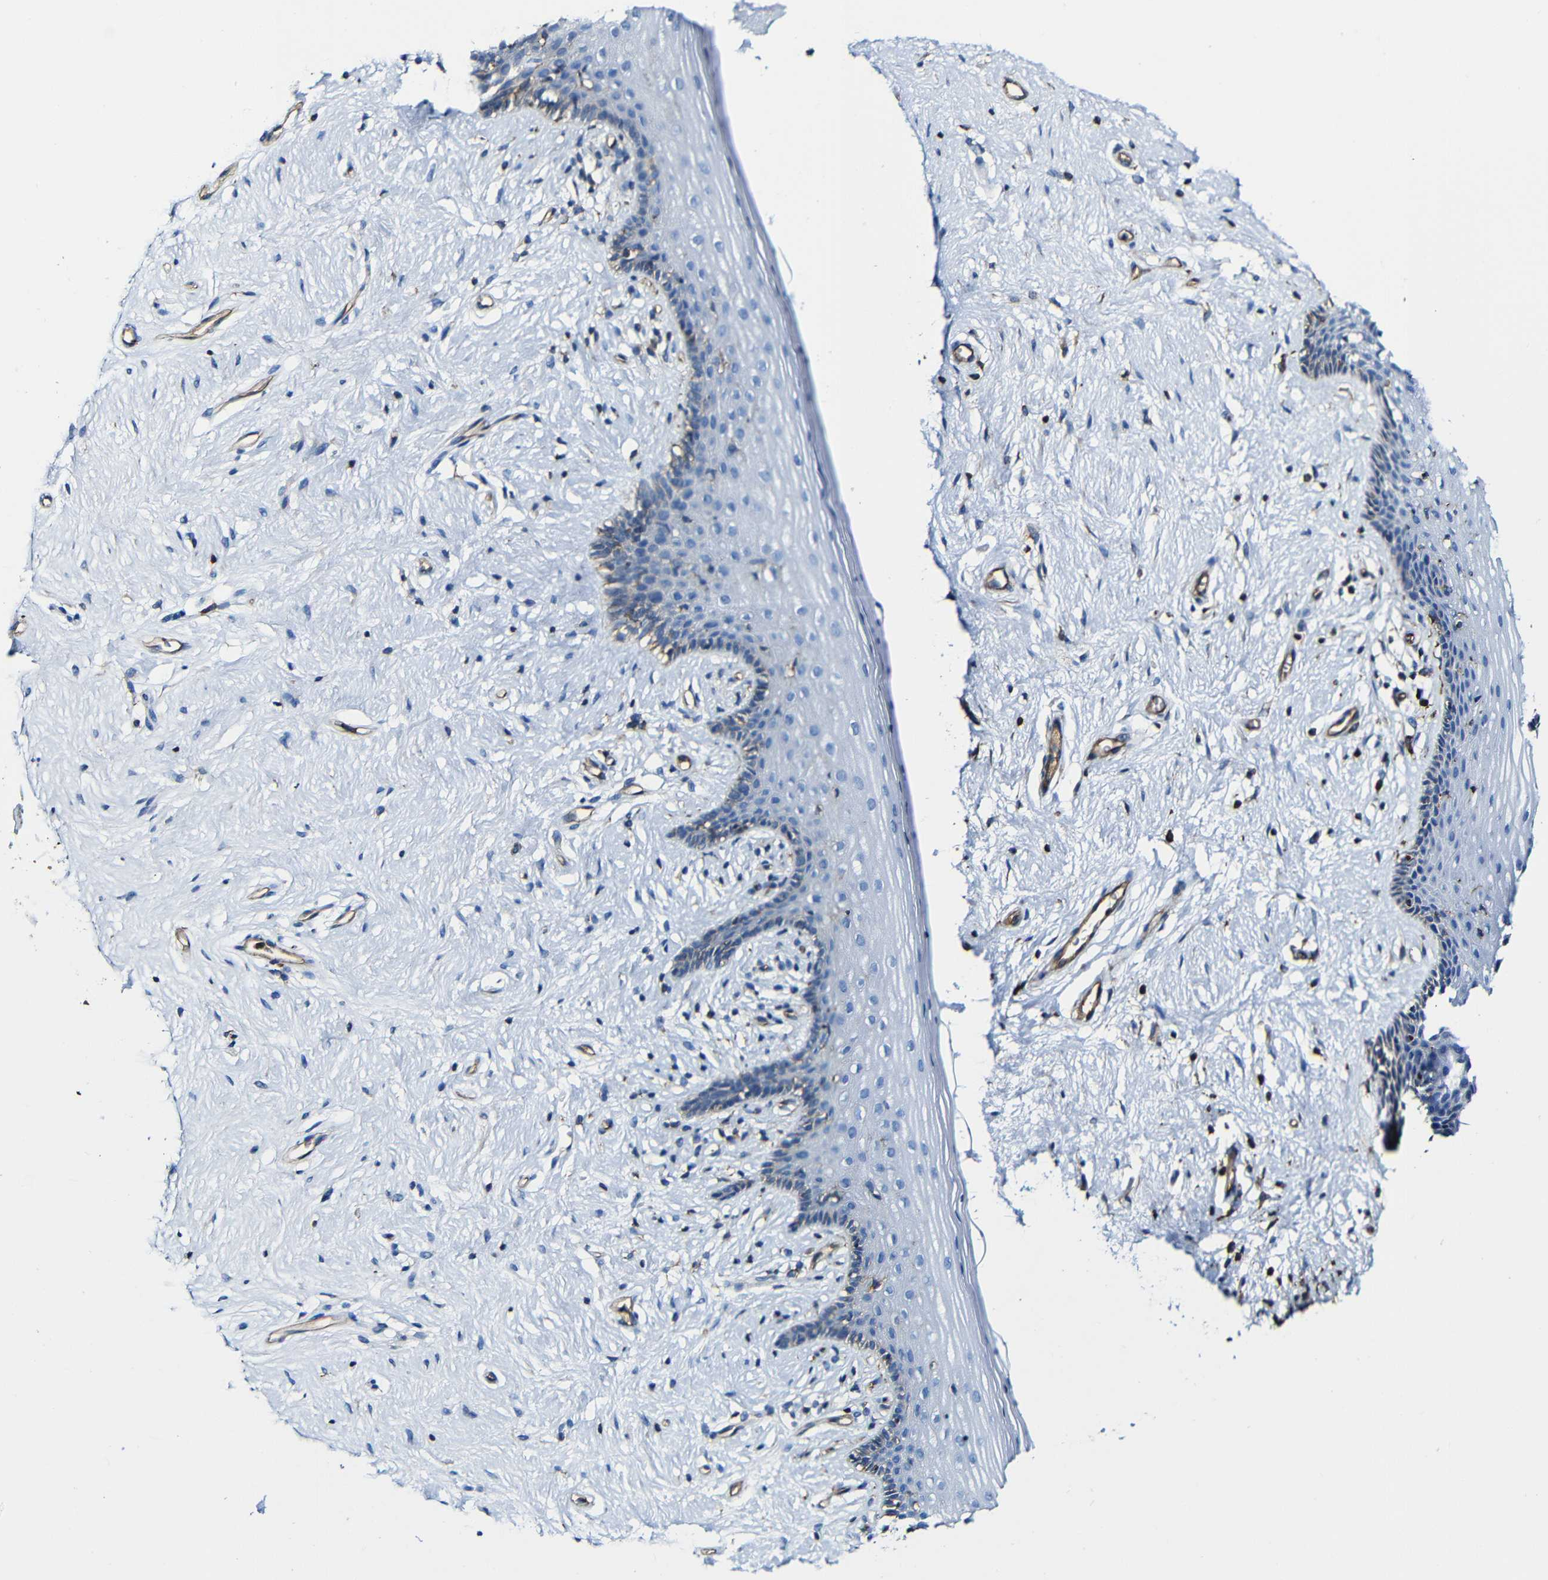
{"staining": {"intensity": "negative", "quantity": "none", "location": "none"}, "tissue": "vagina", "cell_type": "Squamous epithelial cells", "image_type": "normal", "snomed": [{"axis": "morphology", "description": "Normal tissue, NOS"}, {"axis": "topography", "description": "Vagina"}], "caption": "Human vagina stained for a protein using immunohistochemistry (IHC) demonstrates no expression in squamous epithelial cells.", "gene": "MSN", "patient": {"sex": "female", "age": 44}}